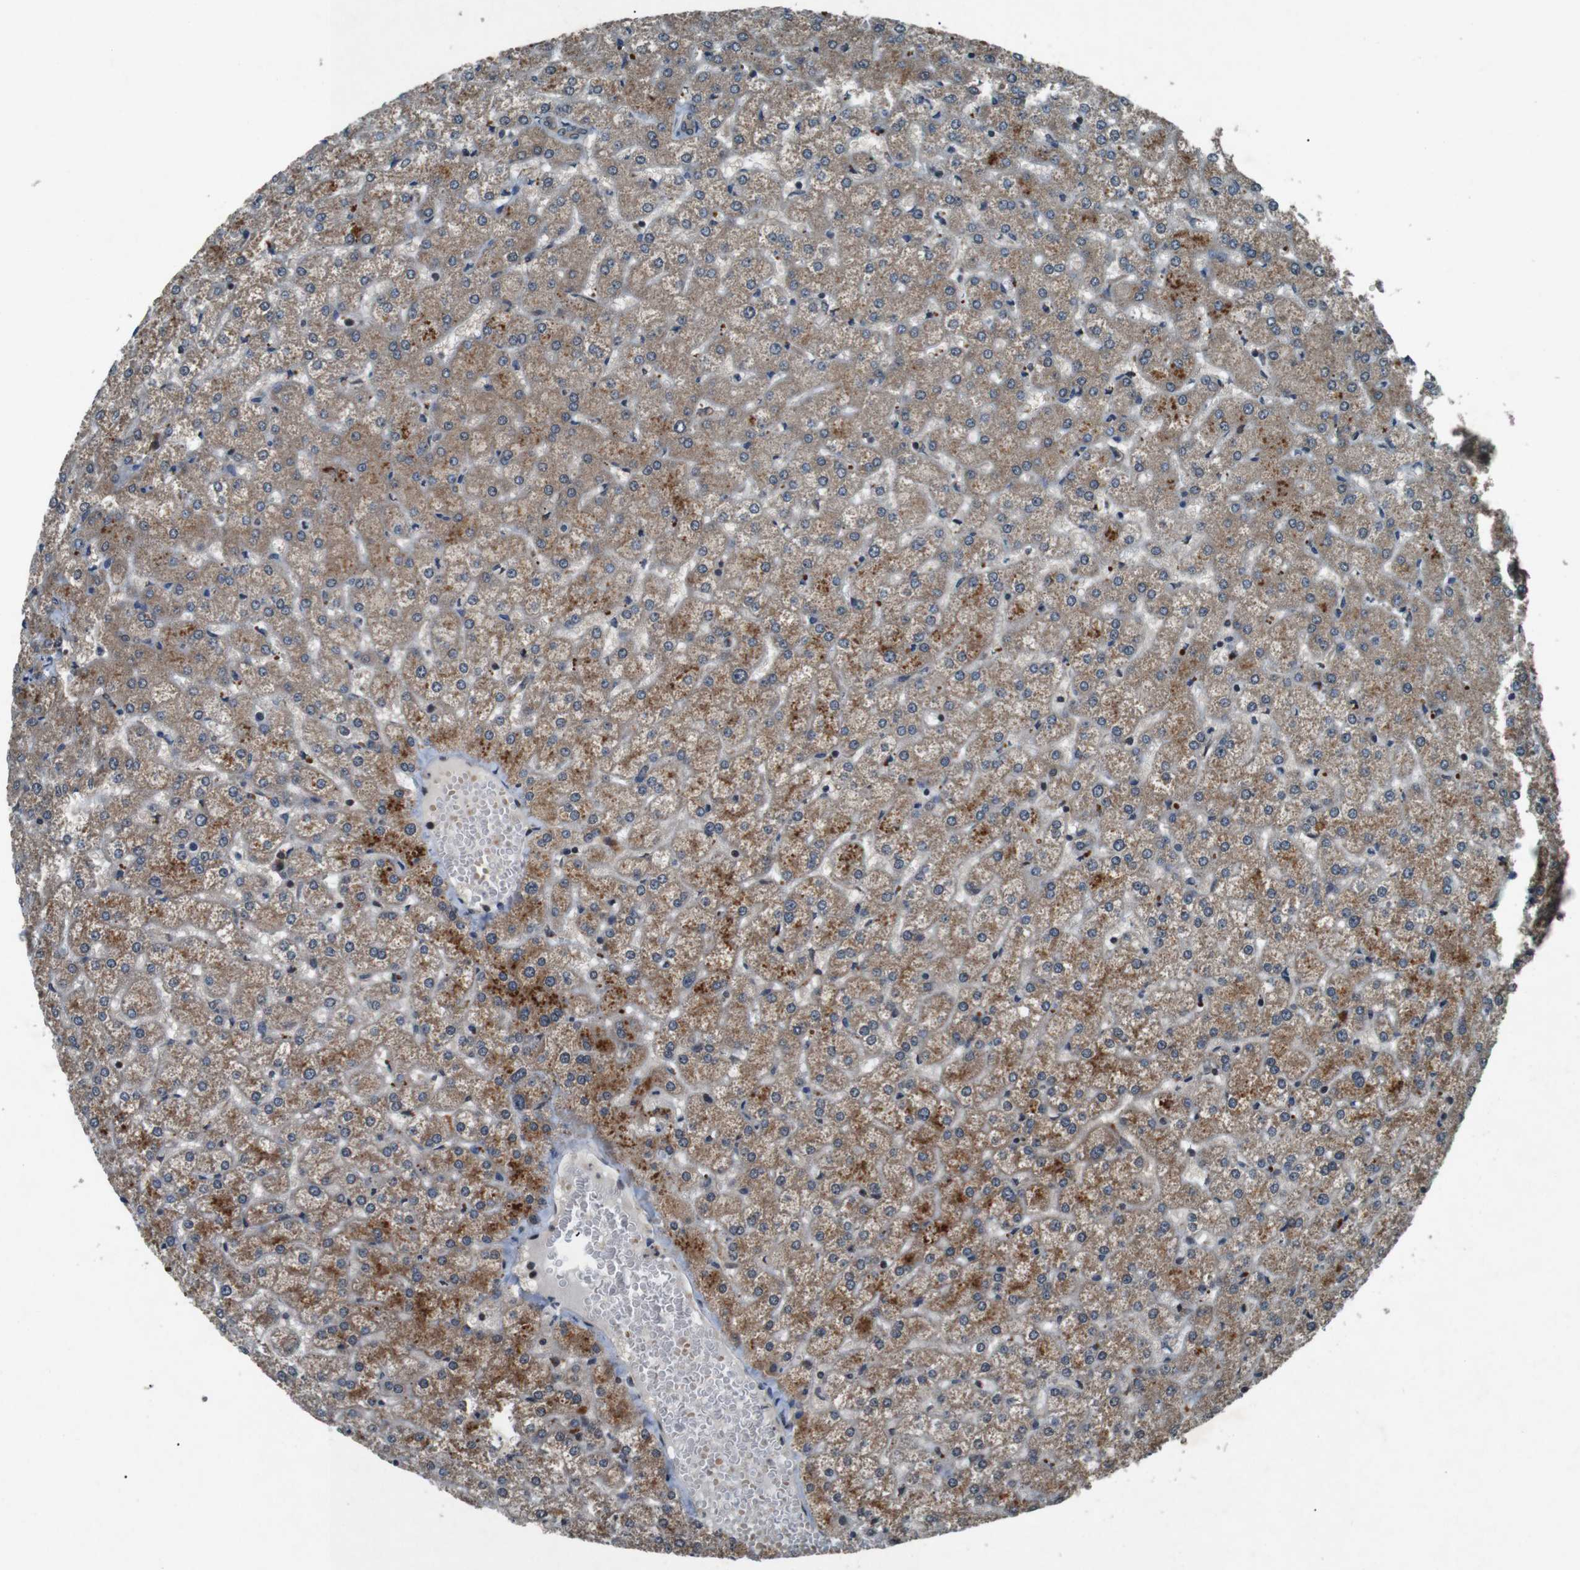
{"staining": {"intensity": "weak", "quantity": ">75%", "location": "cytoplasmic/membranous"}, "tissue": "liver", "cell_type": "Cholangiocytes", "image_type": "normal", "snomed": [{"axis": "morphology", "description": "Normal tissue, NOS"}, {"axis": "topography", "description": "Liver"}], "caption": "Liver stained with a brown dye reveals weak cytoplasmic/membranous positive staining in about >75% of cholangiocytes.", "gene": "SOCS1", "patient": {"sex": "female", "age": 32}}